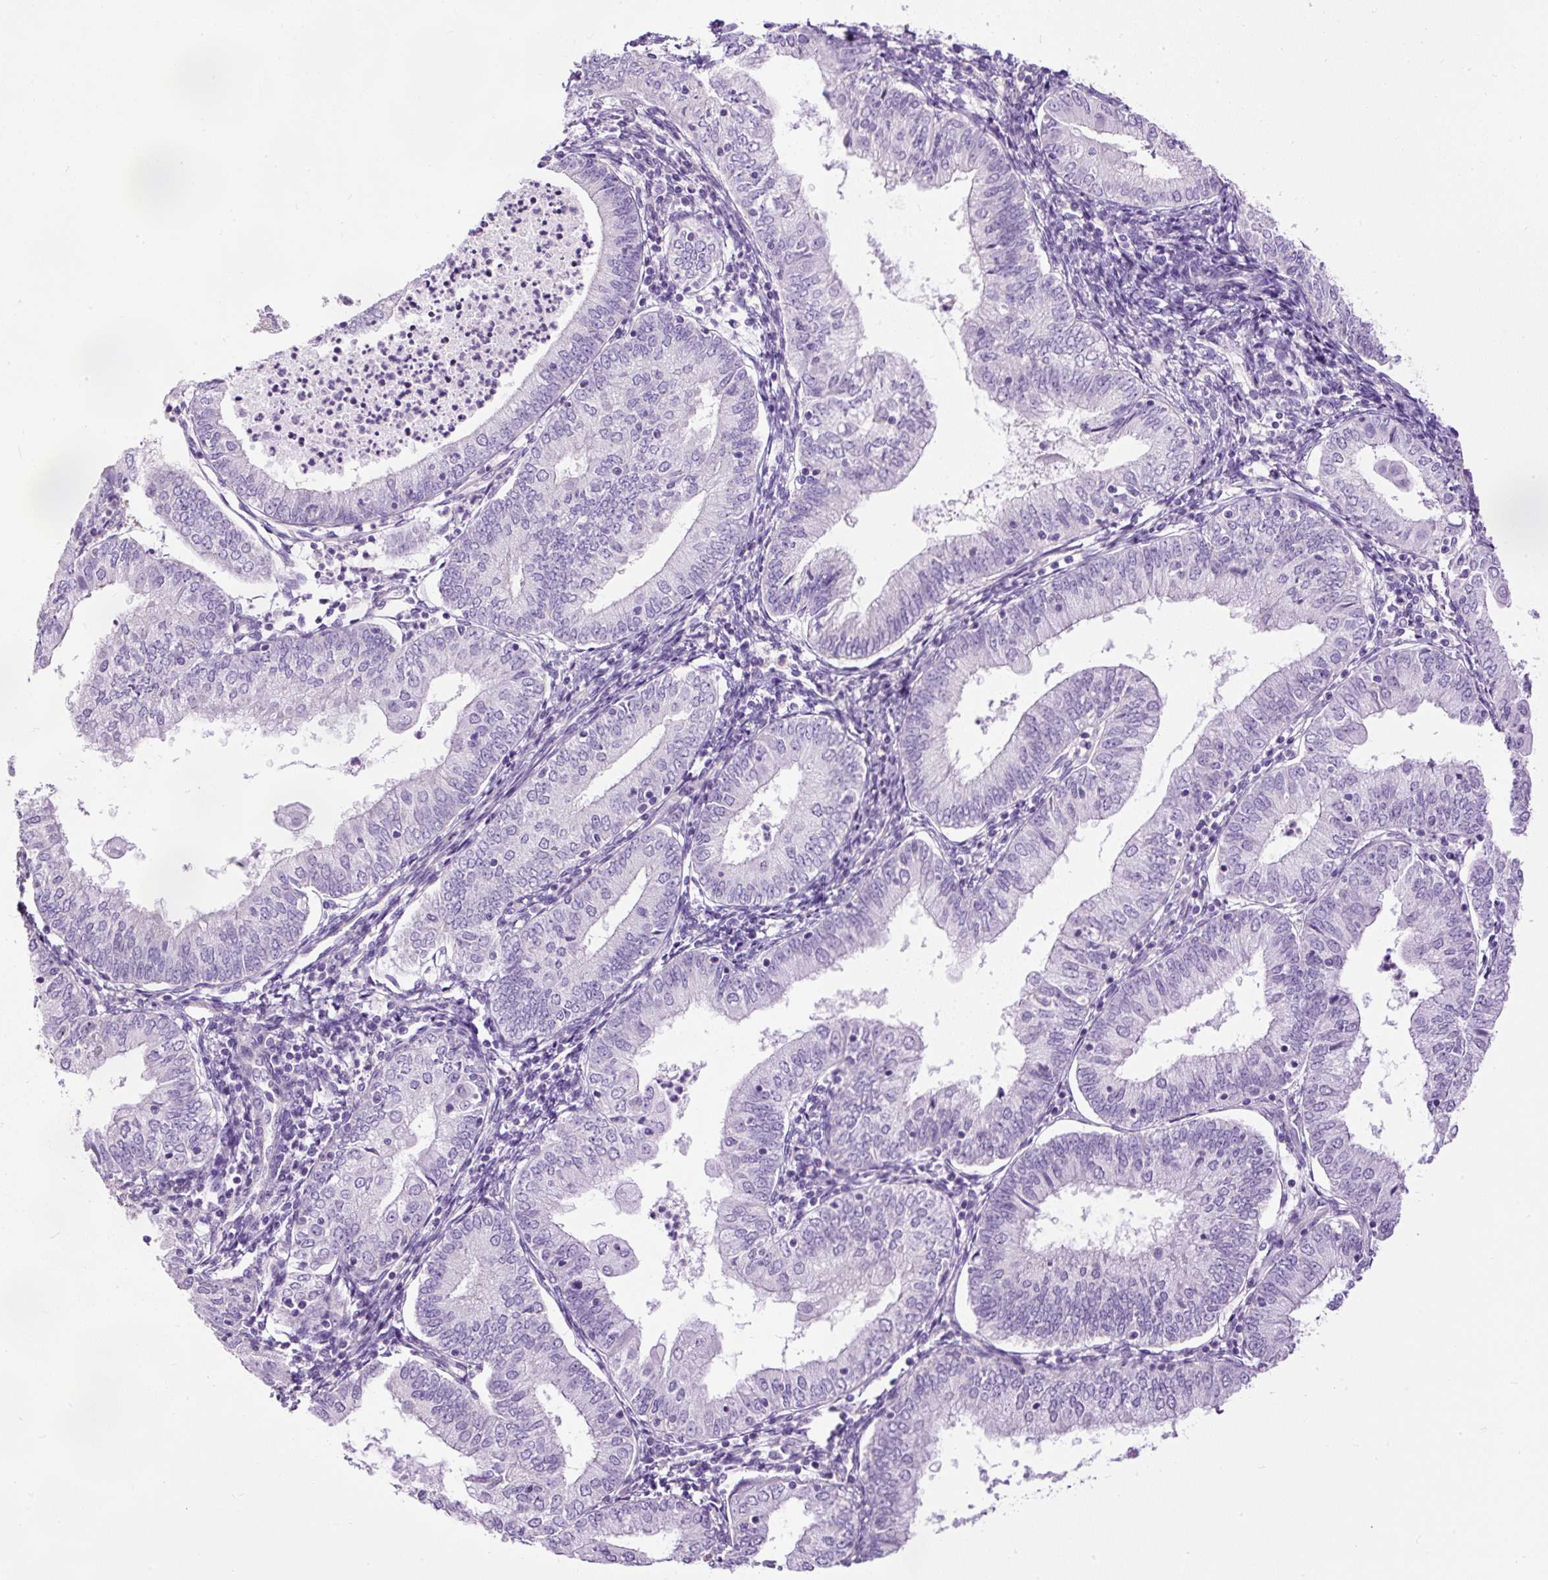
{"staining": {"intensity": "negative", "quantity": "none", "location": "none"}, "tissue": "endometrial cancer", "cell_type": "Tumor cells", "image_type": "cancer", "snomed": [{"axis": "morphology", "description": "Adenocarcinoma, NOS"}, {"axis": "topography", "description": "Endometrium"}], "caption": "Micrograph shows no significant protein staining in tumor cells of endometrial cancer (adenocarcinoma).", "gene": "PDIA2", "patient": {"sex": "female", "age": 55}}